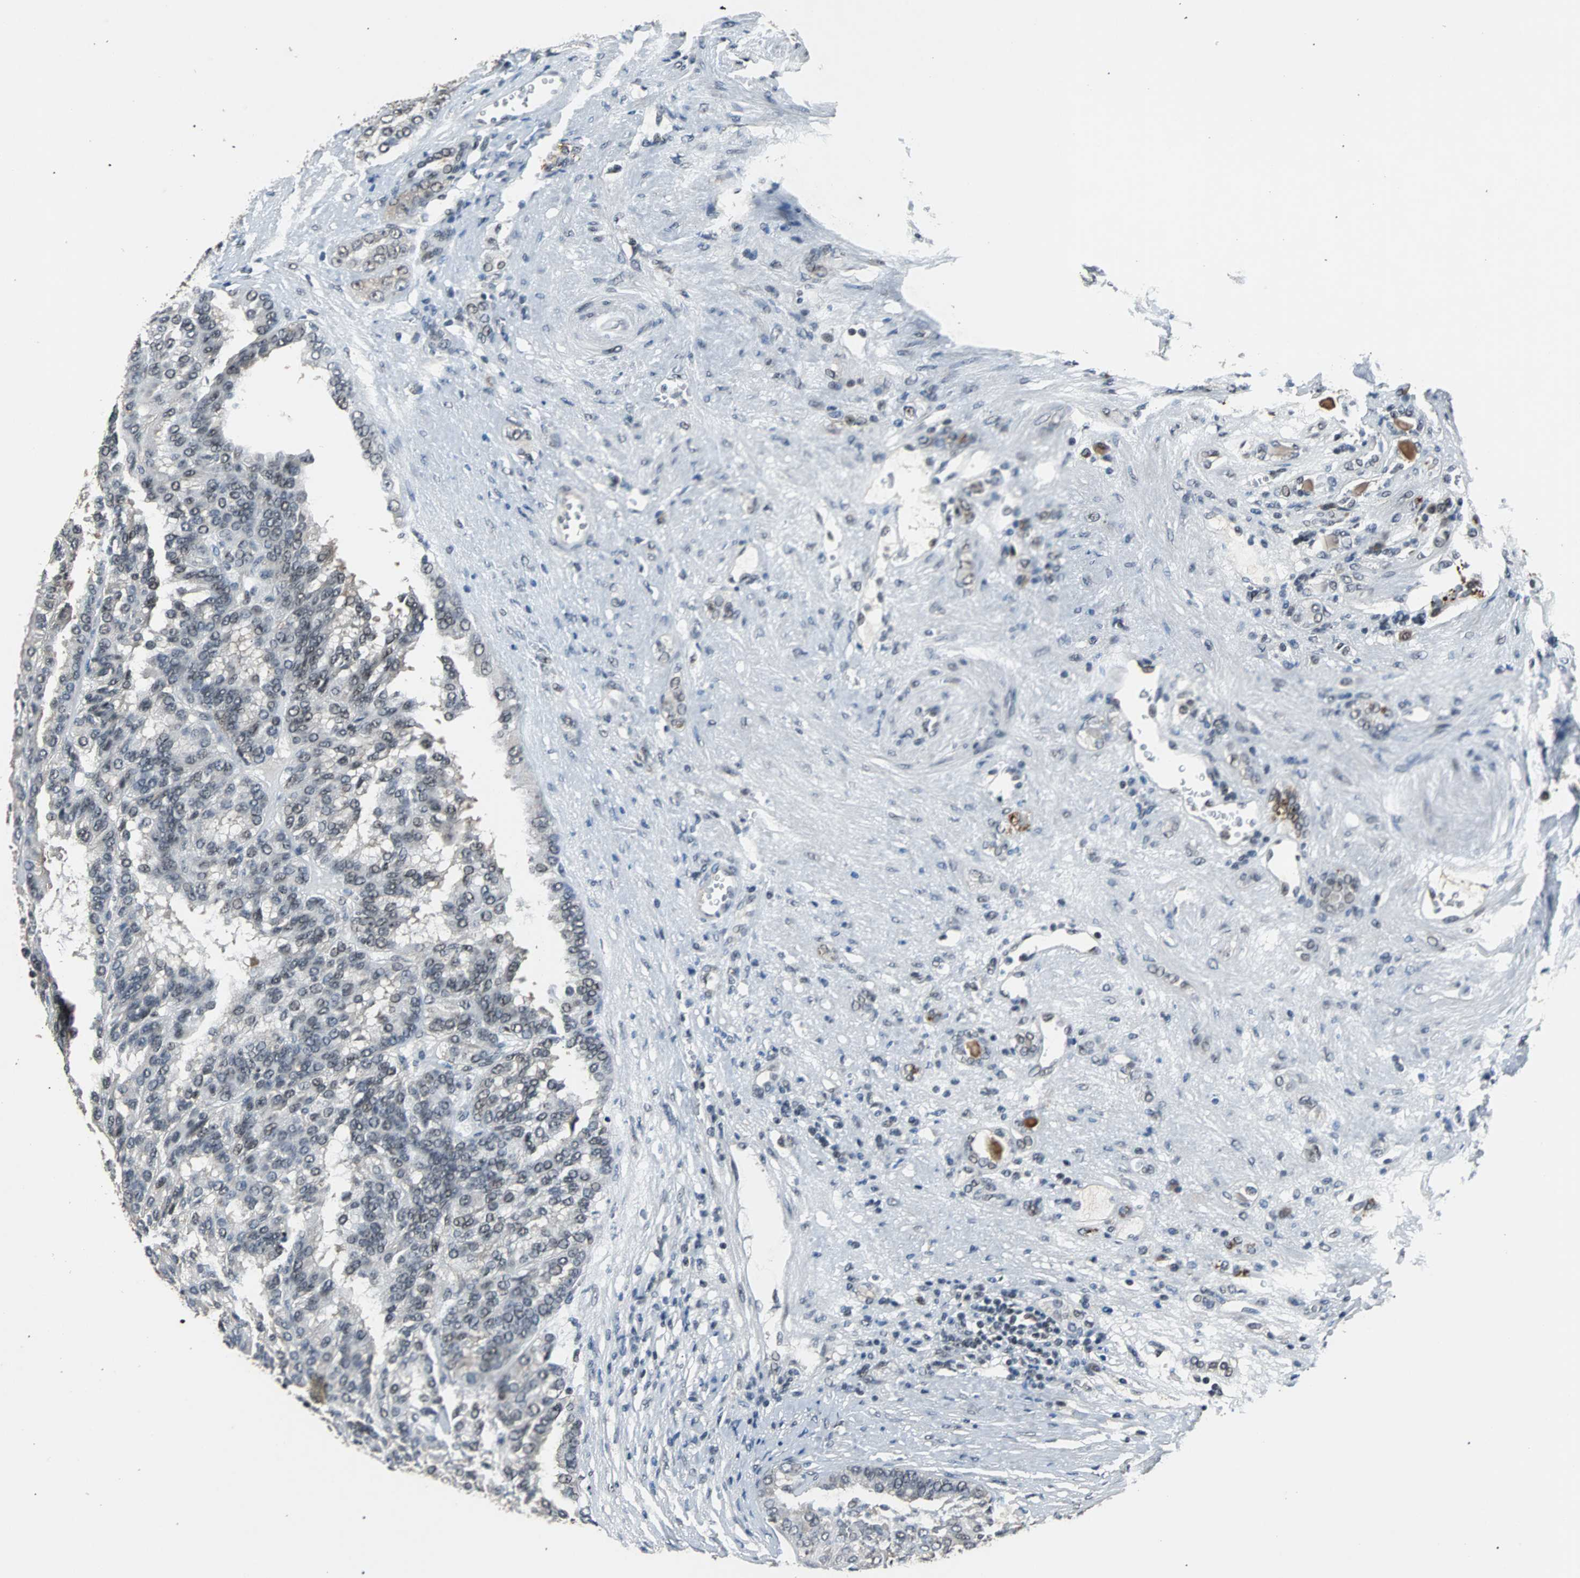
{"staining": {"intensity": "weak", "quantity": "<25%", "location": "nuclear"}, "tissue": "renal cancer", "cell_type": "Tumor cells", "image_type": "cancer", "snomed": [{"axis": "morphology", "description": "Adenocarcinoma, NOS"}, {"axis": "topography", "description": "Kidney"}], "caption": "A high-resolution photomicrograph shows IHC staining of adenocarcinoma (renal), which exhibits no significant positivity in tumor cells.", "gene": "USP28", "patient": {"sex": "male", "age": 46}}